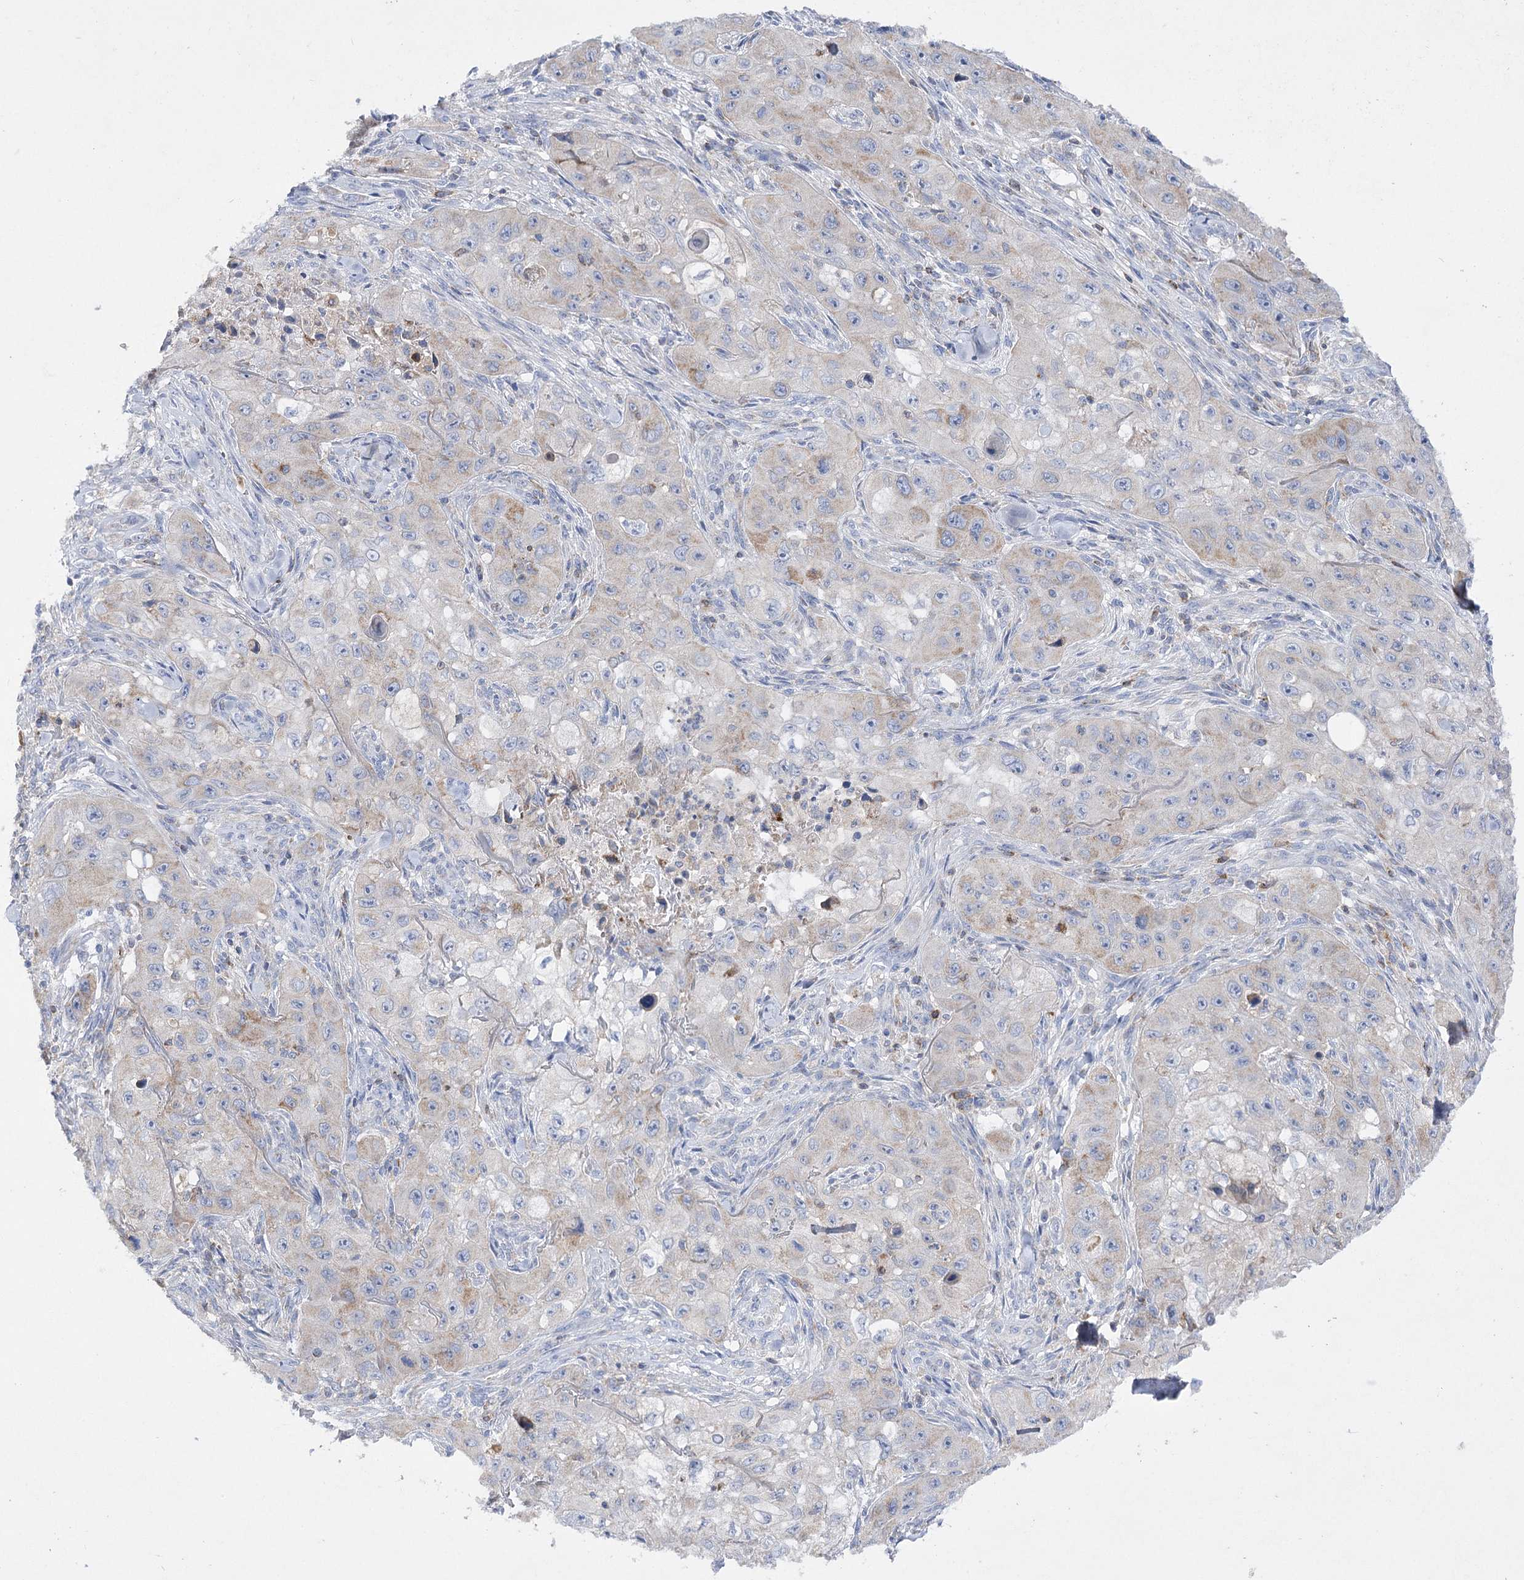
{"staining": {"intensity": "weak", "quantity": "<25%", "location": "cytoplasmic/membranous"}, "tissue": "skin cancer", "cell_type": "Tumor cells", "image_type": "cancer", "snomed": [{"axis": "morphology", "description": "Squamous cell carcinoma, NOS"}, {"axis": "topography", "description": "Skin"}, {"axis": "topography", "description": "Subcutis"}], "caption": "This is an immunohistochemistry (IHC) photomicrograph of squamous cell carcinoma (skin). There is no expression in tumor cells.", "gene": "COX15", "patient": {"sex": "male", "age": 73}}